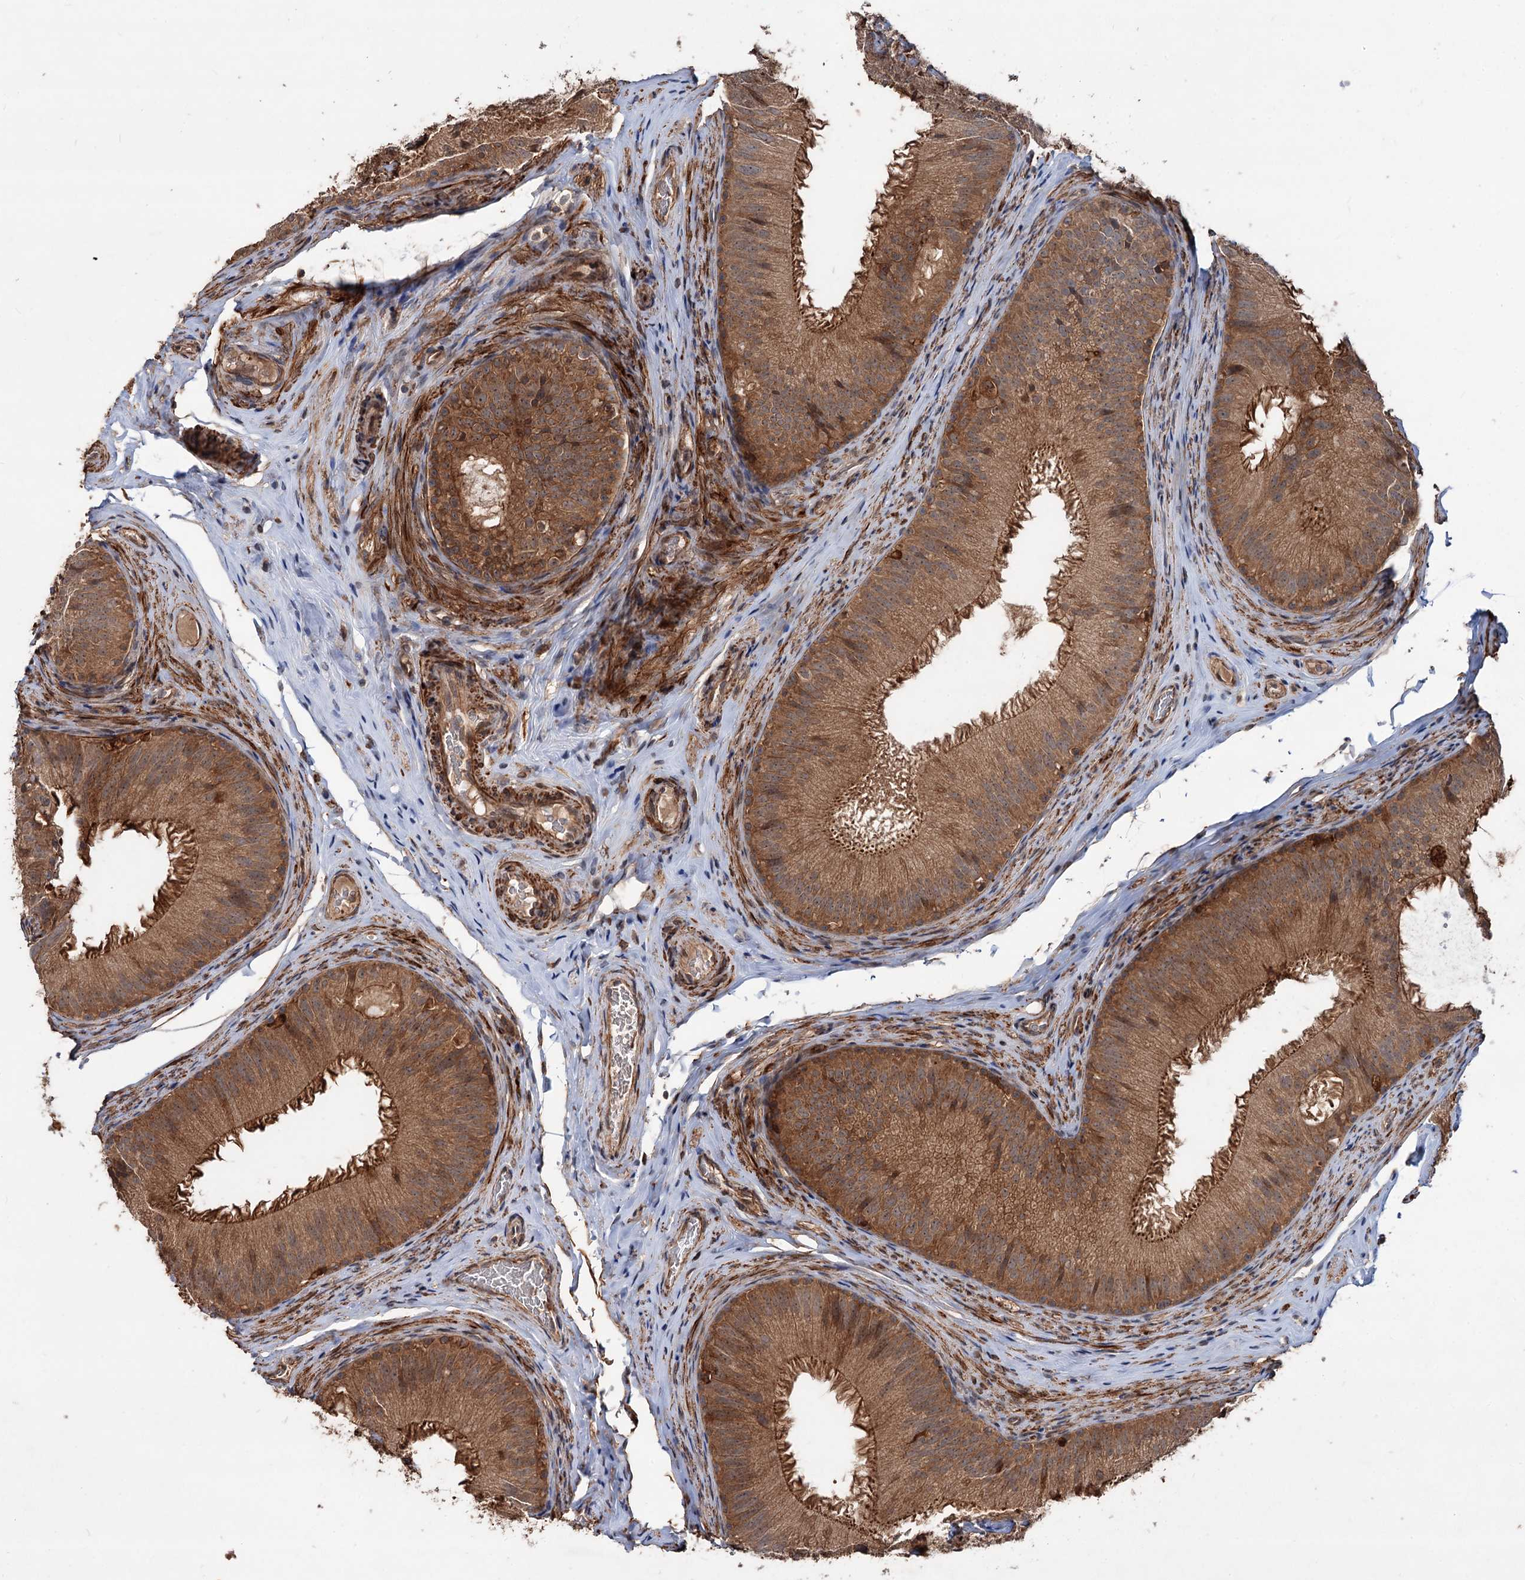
{"staining": {"intensity": "moderate", "quantity": ">75%", "location": "cytoplasmic/membranous"}, "tissue": "epididymis", "cell_type": "Glandular cells", "image_type": "normal", "snomed": [{"axis": "morphology", "description": "Normal tissue, NOS"}, {"axis": "topography", "description": "Epididymis"}], "caption": "Protein analysis of unremarkable epididymis demonstrates moderate cytoplasmic/membranous positivity in approximately >75% of glandular cells.", "gene": "GRIP1", "patient": {"sex": "male", "age": 34}}